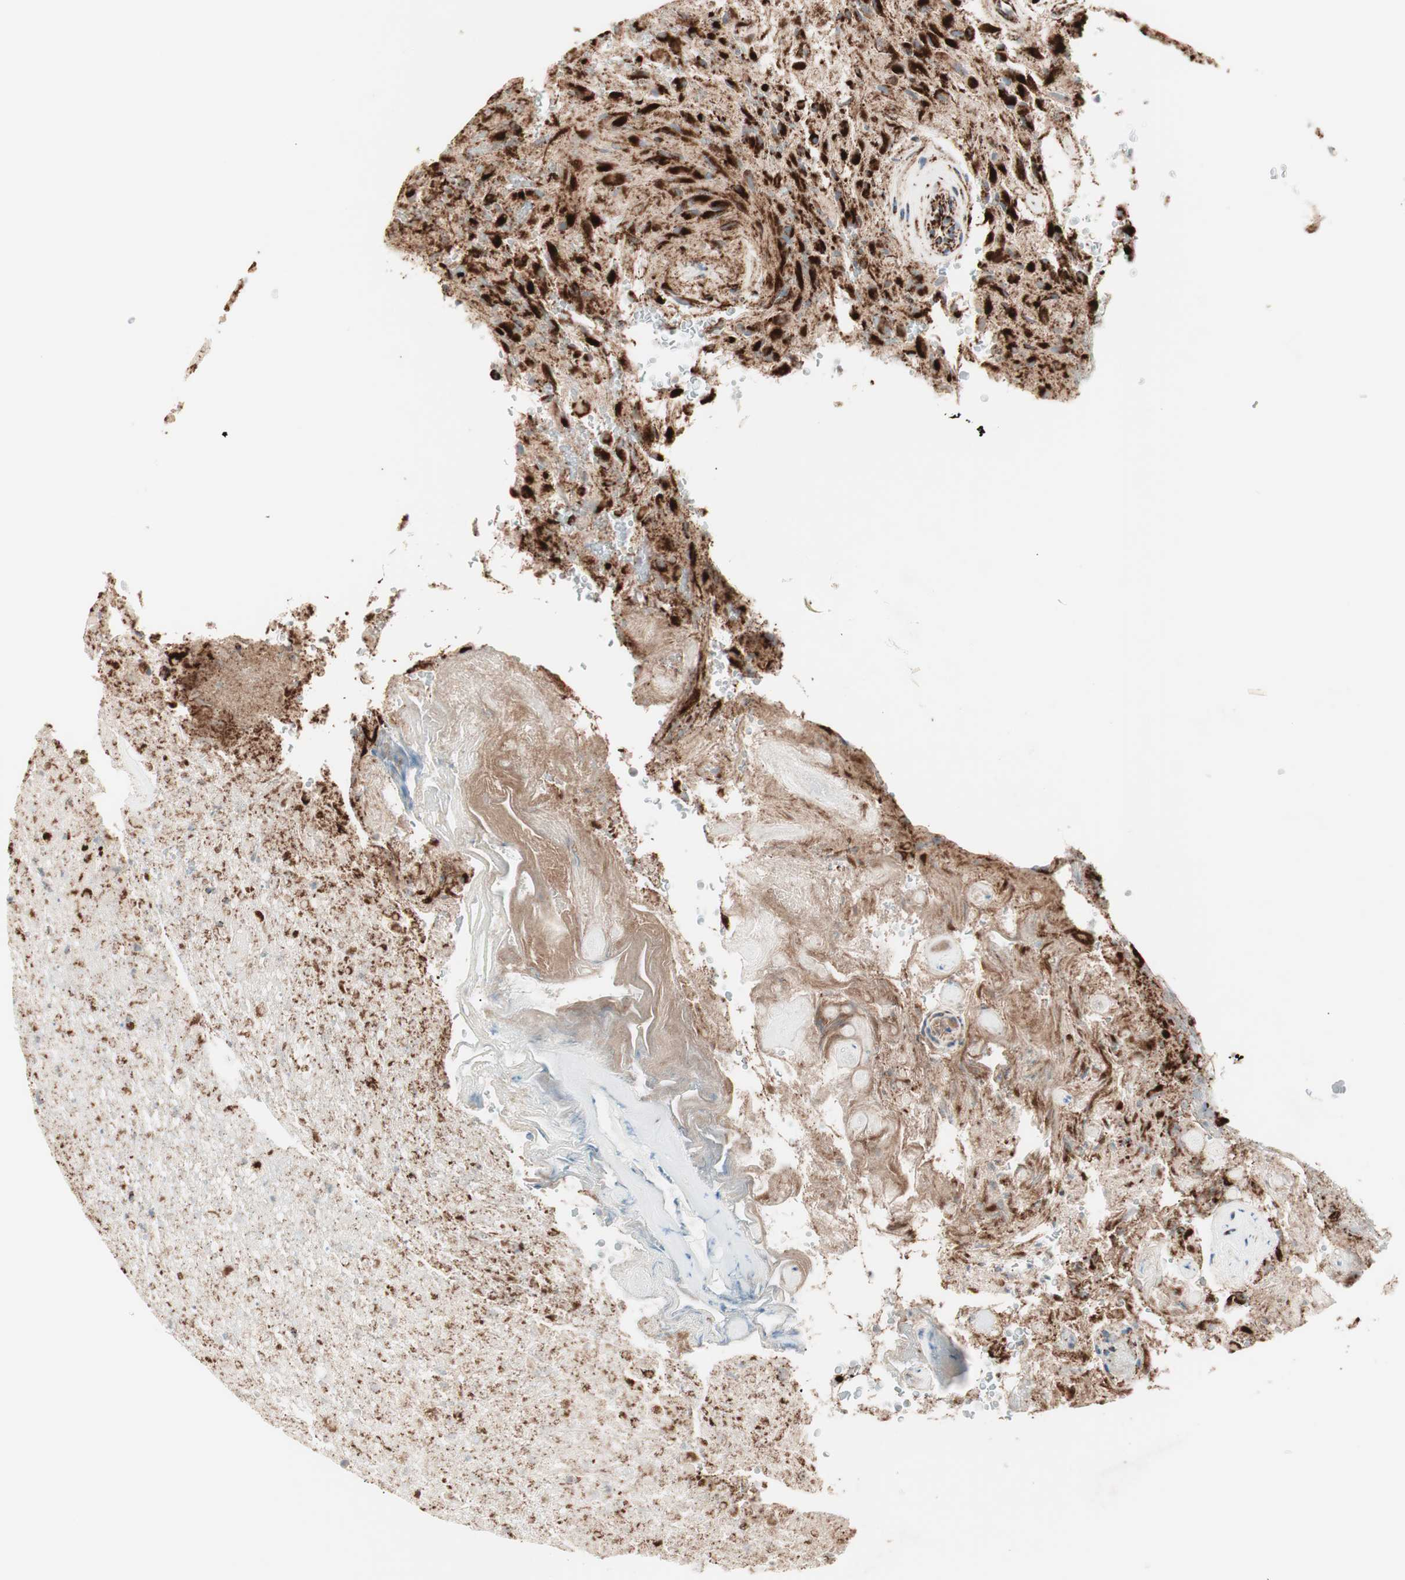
{"staining": {"intensity": "strong", "quantity": ">75%", "location": "cytoplasmic/membranous"}, "tissue": "glioma", "cell_type": "Tumor cells", "image_type": "cancer", "snomed": [{"axis": "morphology", "description": "Glioma, malignant, High grade"}, {"axis": "topography", "description": "Brain"}], "caption": "A brown stain shows strong cytoplasmic/membranous positivity of a protein in glioma tumor cells.", "gene": "TOMM22", "patient": {"sex": "male", "age": 71}}